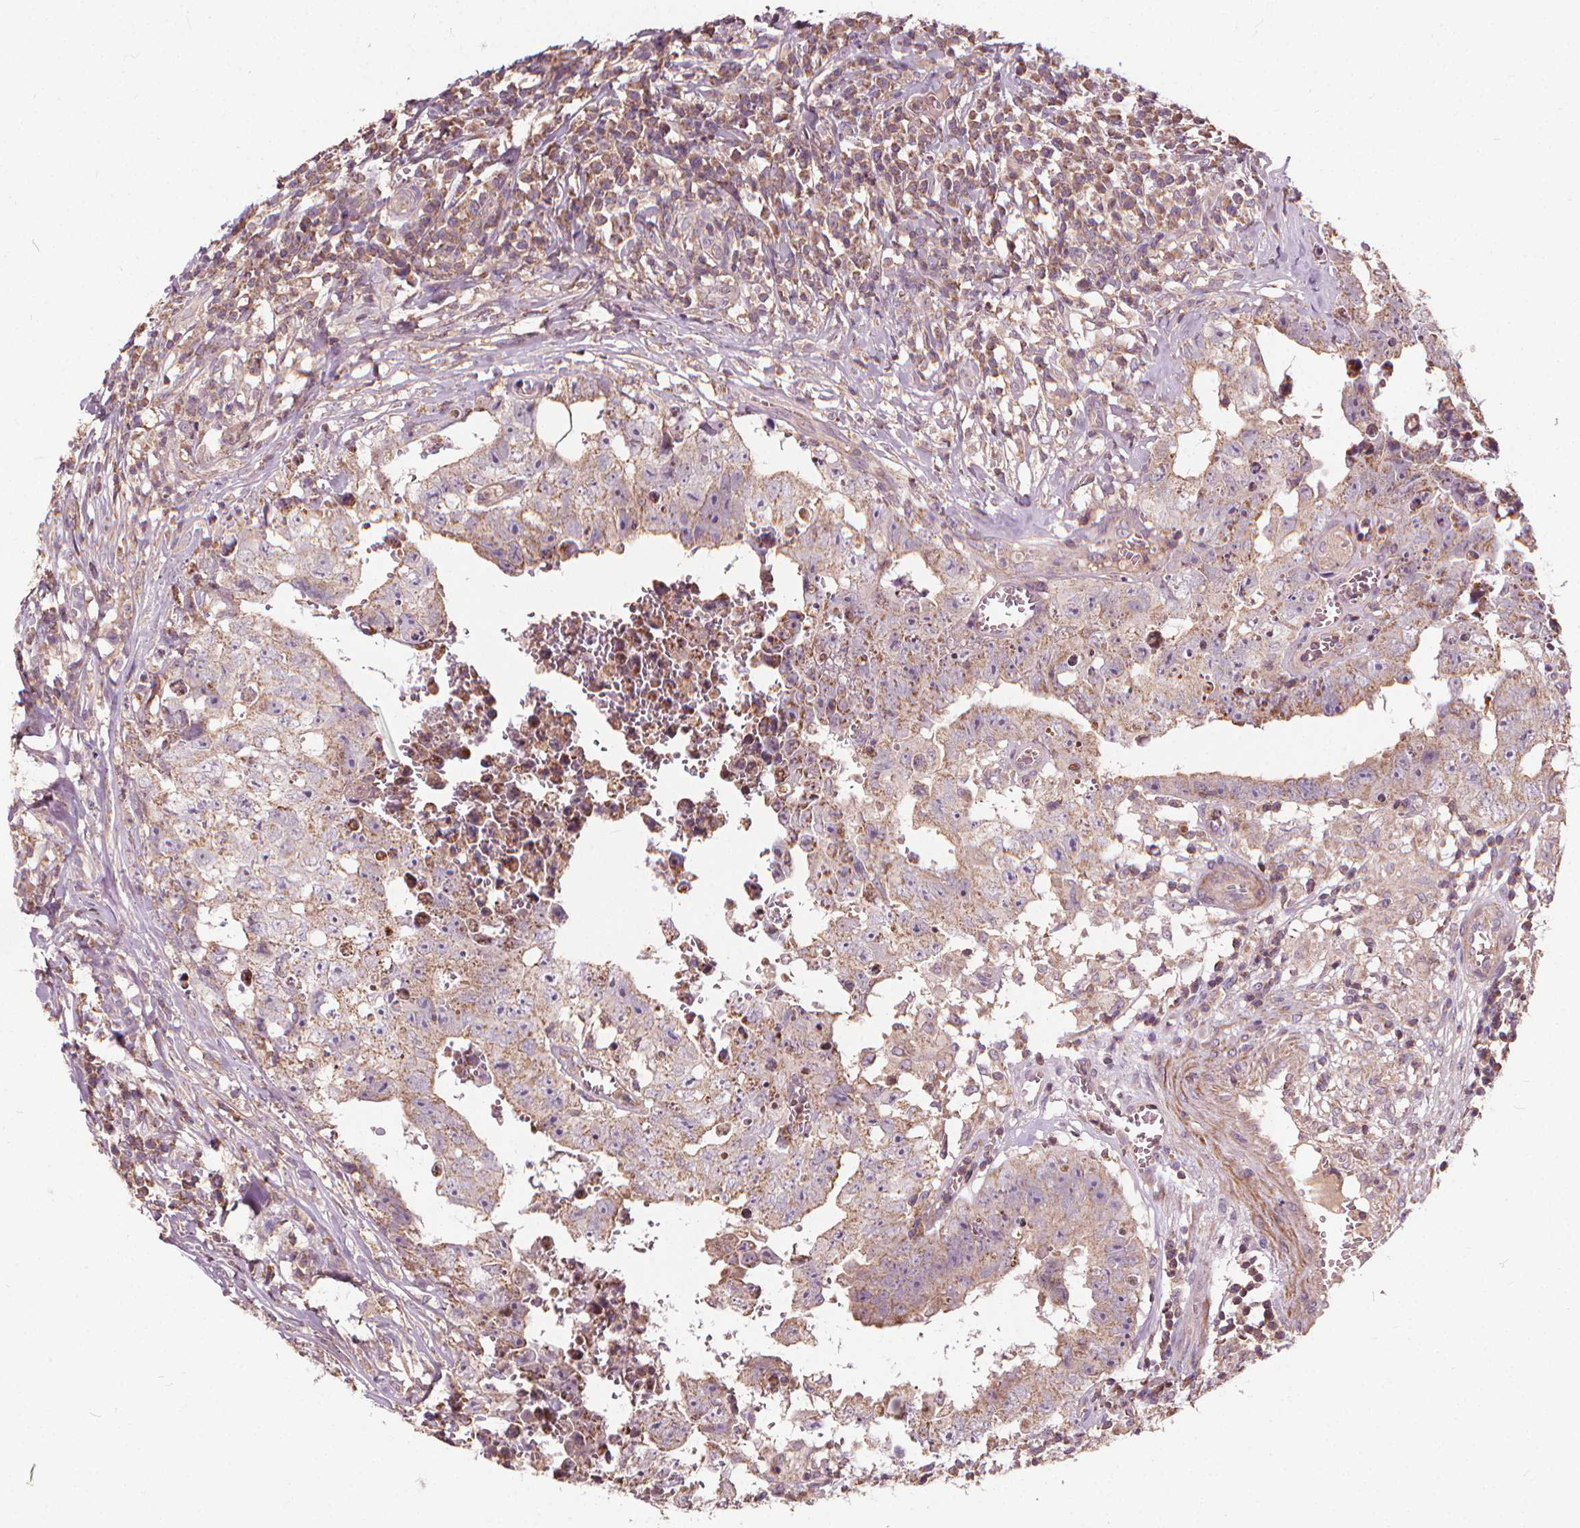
{"staining": {"intensity": "weak", "quantity": "25%-75%", "location": "cytoplasmic/membranous"}, "tissue": "testis cancer", "cell_type": "Tumor cells", "image_type": "cancer", "snomed": [{"axis": "morphology", "description": "Carcinoma, Embryonal, NOS"}, {"axis": "topography", "description": "Testis"}], "caption": "This is an image of immunohistochemistry staining of testis cancer (embryonal carcinoma), which shows weak positivity in the cytoplasmic/membranous of tumor cells.", "gene": "ORAI2", "patient": {"sex": "male", "age": 36}}